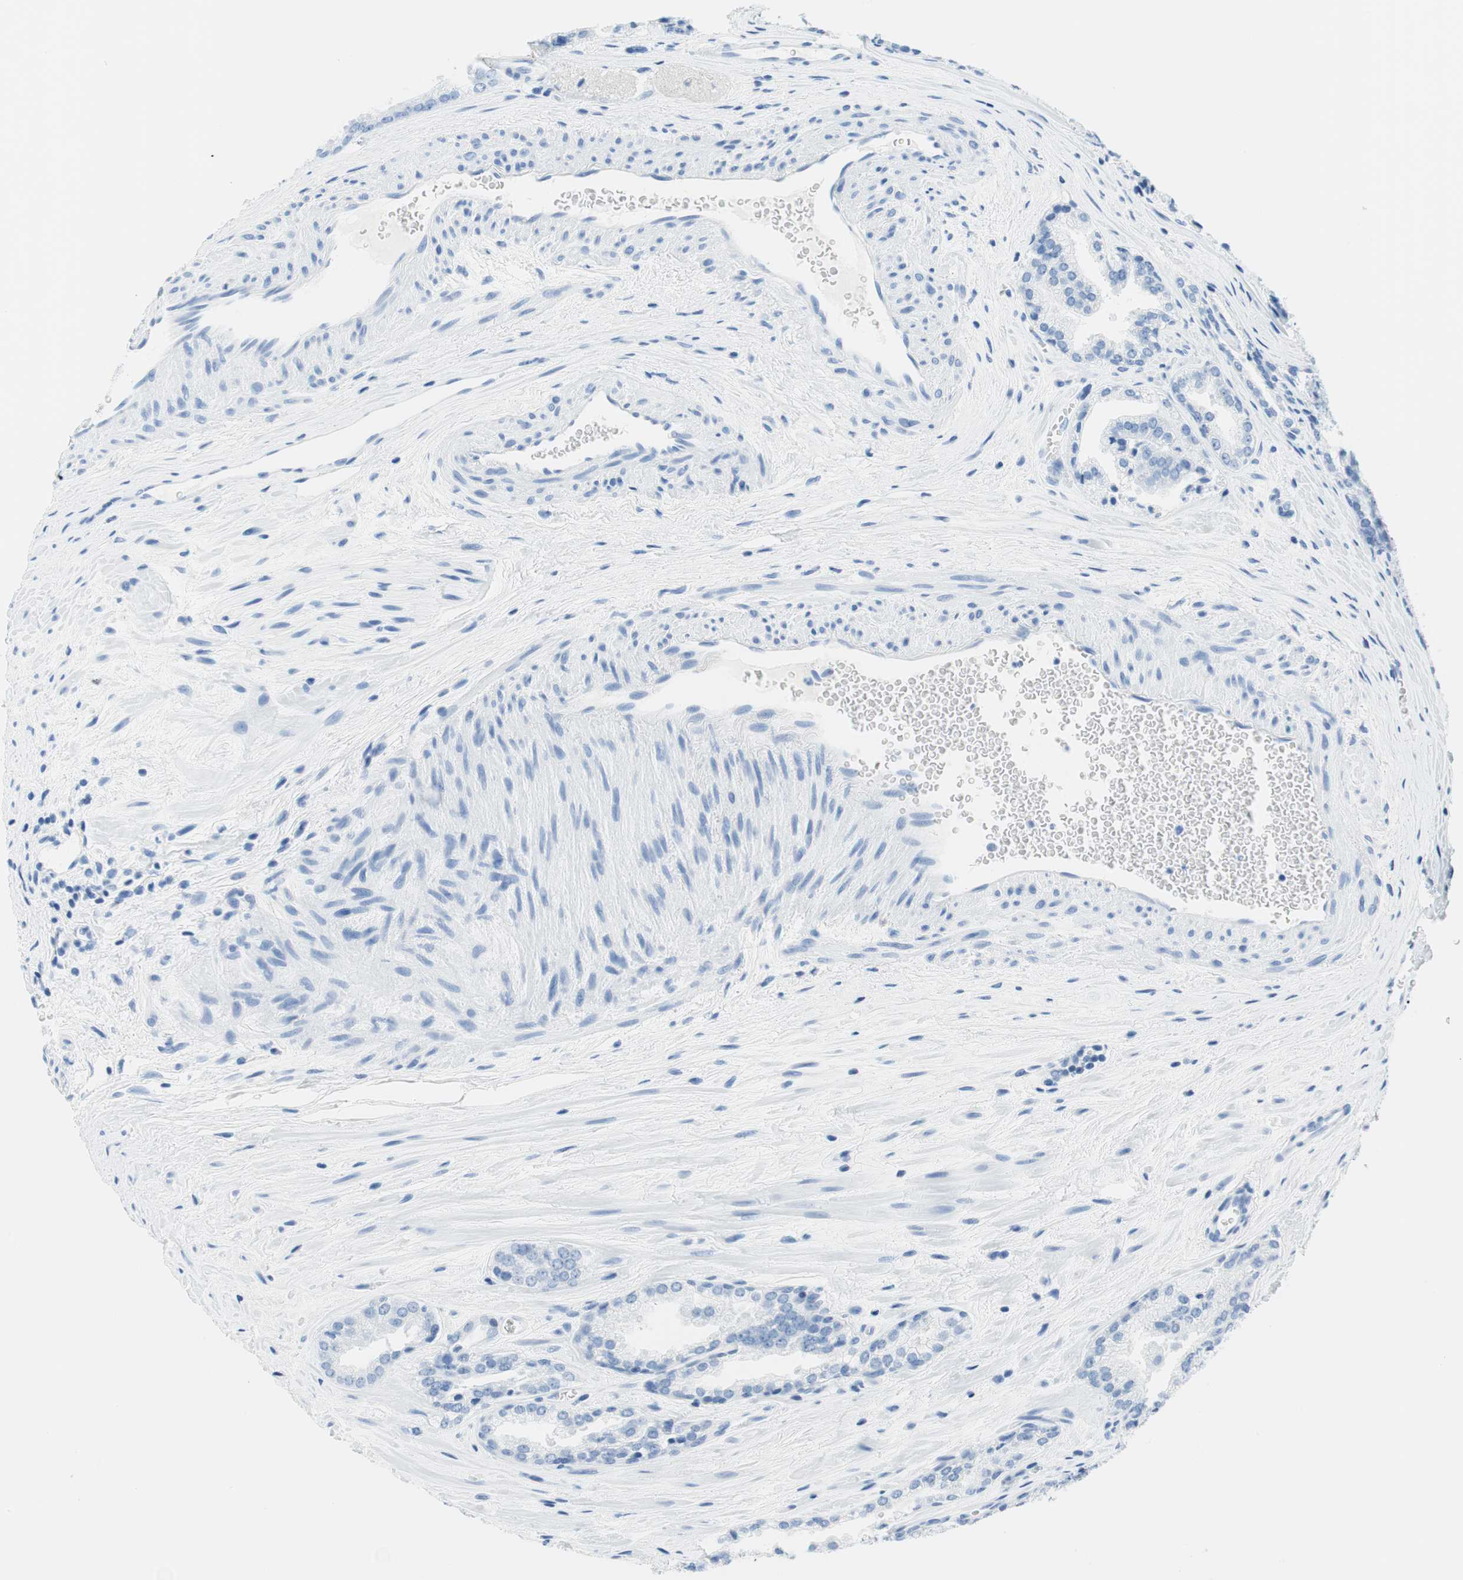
{"staining": {"intensity": "negative", "quantity": "none", "location": "none"}, "tissue": "prostate cancer", "cell_type": "Tumor cells", "image_type": "cancer", "snomed": [{"axis": "morphology", "description": "Adenocarcinoma, Low grade"}, {"axis": "topography", "description": "Prostate"}], "caption": "Prostate cancer was stained to show a protein in brown. There is no significant expression in tumor cells.", "gene": "NFATC2", "patient": {"sex": "male", "age": 60}}